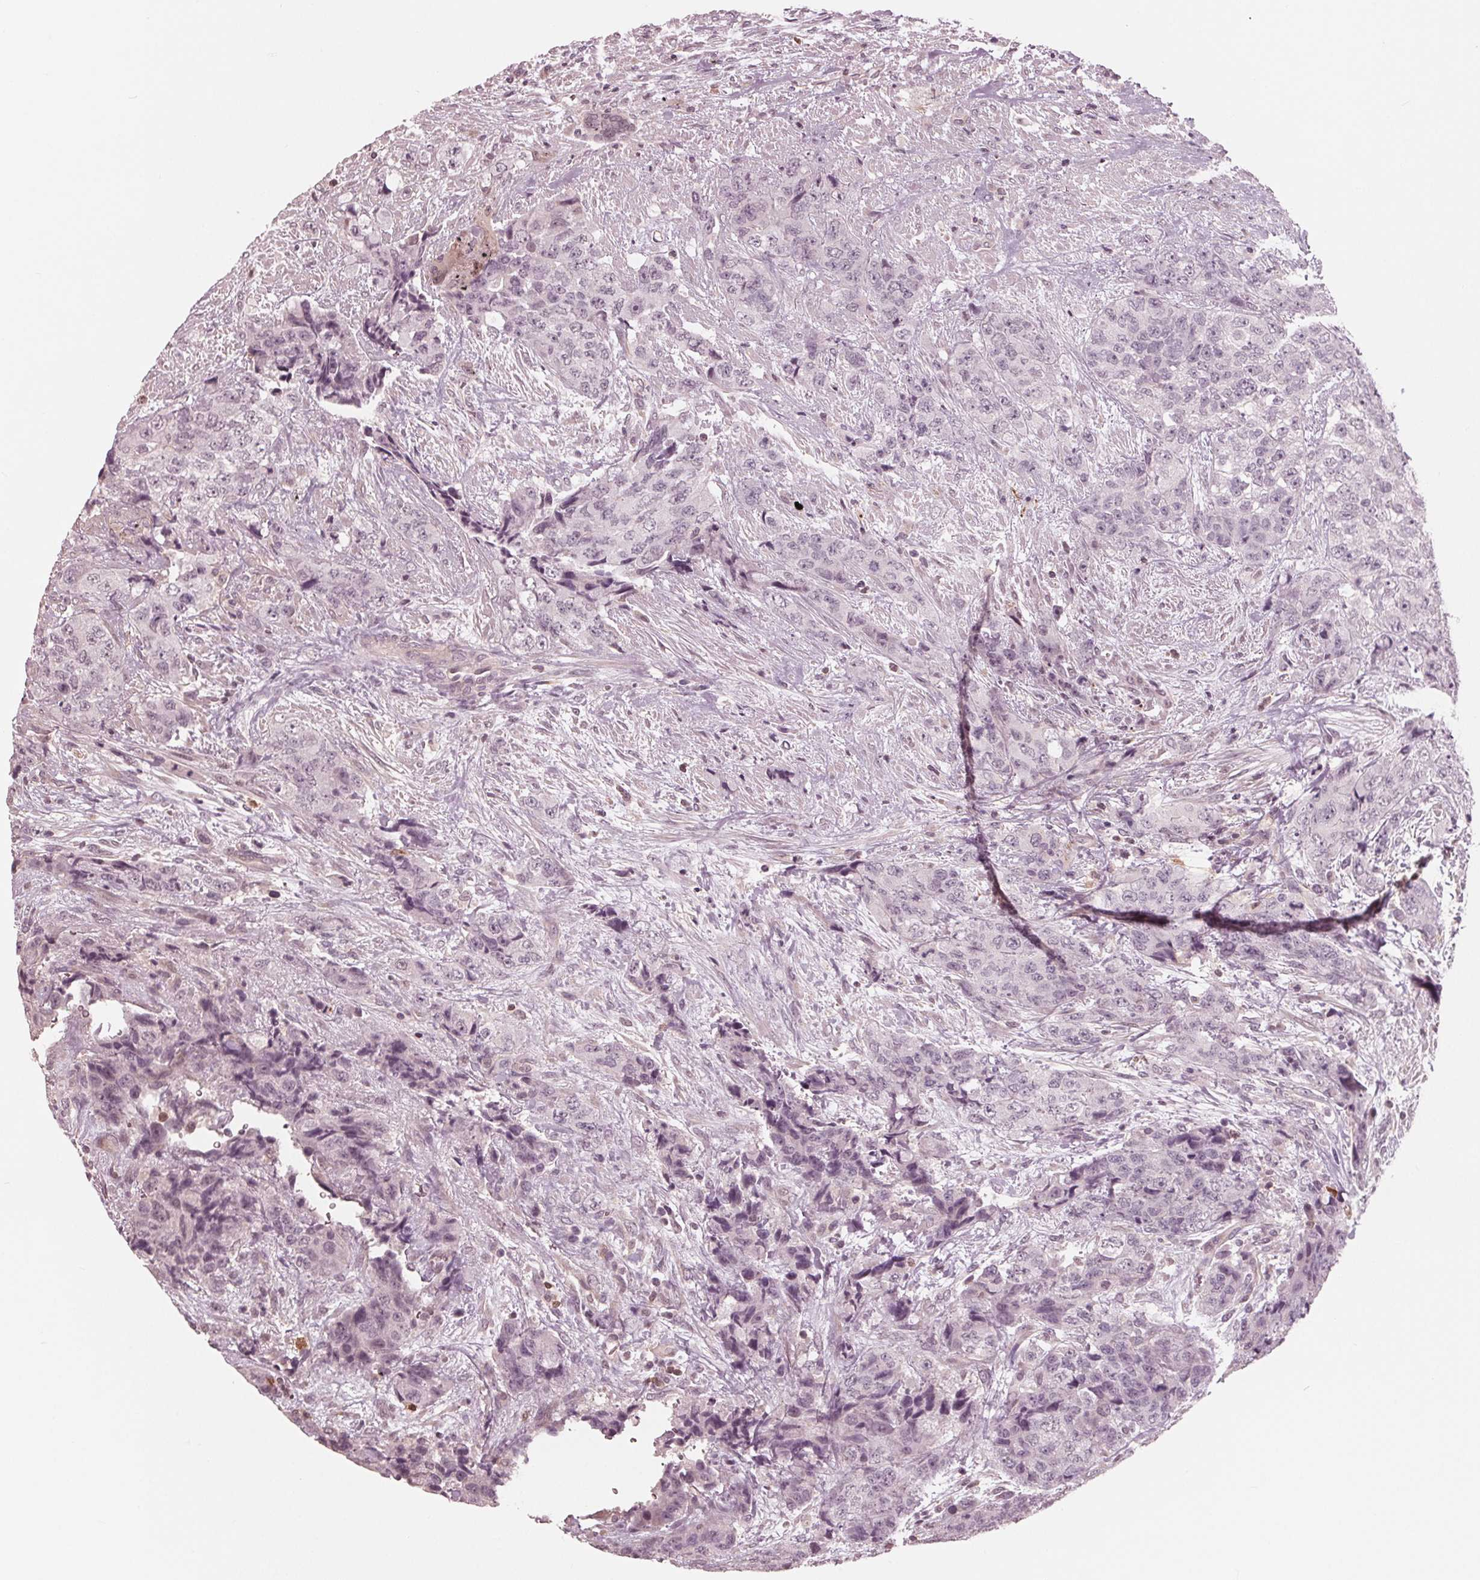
{"staining": {"intensity": "negative", "quantity": "none", "location": "none"}, "tissue": "urothelial cancer", "cell_type": "Tumor cells", "image_type": "cancer", "snomed": [{"axis": "morphology", "description": "Urothelial carcinoma, High grade"}, {"axis": "topography", "description": "Urinary bladder"}], "caption": "A high-resolution histopathology image shows IHC staining of urothelial cancer, which displays no significant staining in tumor cells. The staining is performed using DAB brown chromogen with nuclei counter-stained in using hematoxylin.", "gene": "ING3", "patient": {"sex": "female", "age": 78}}